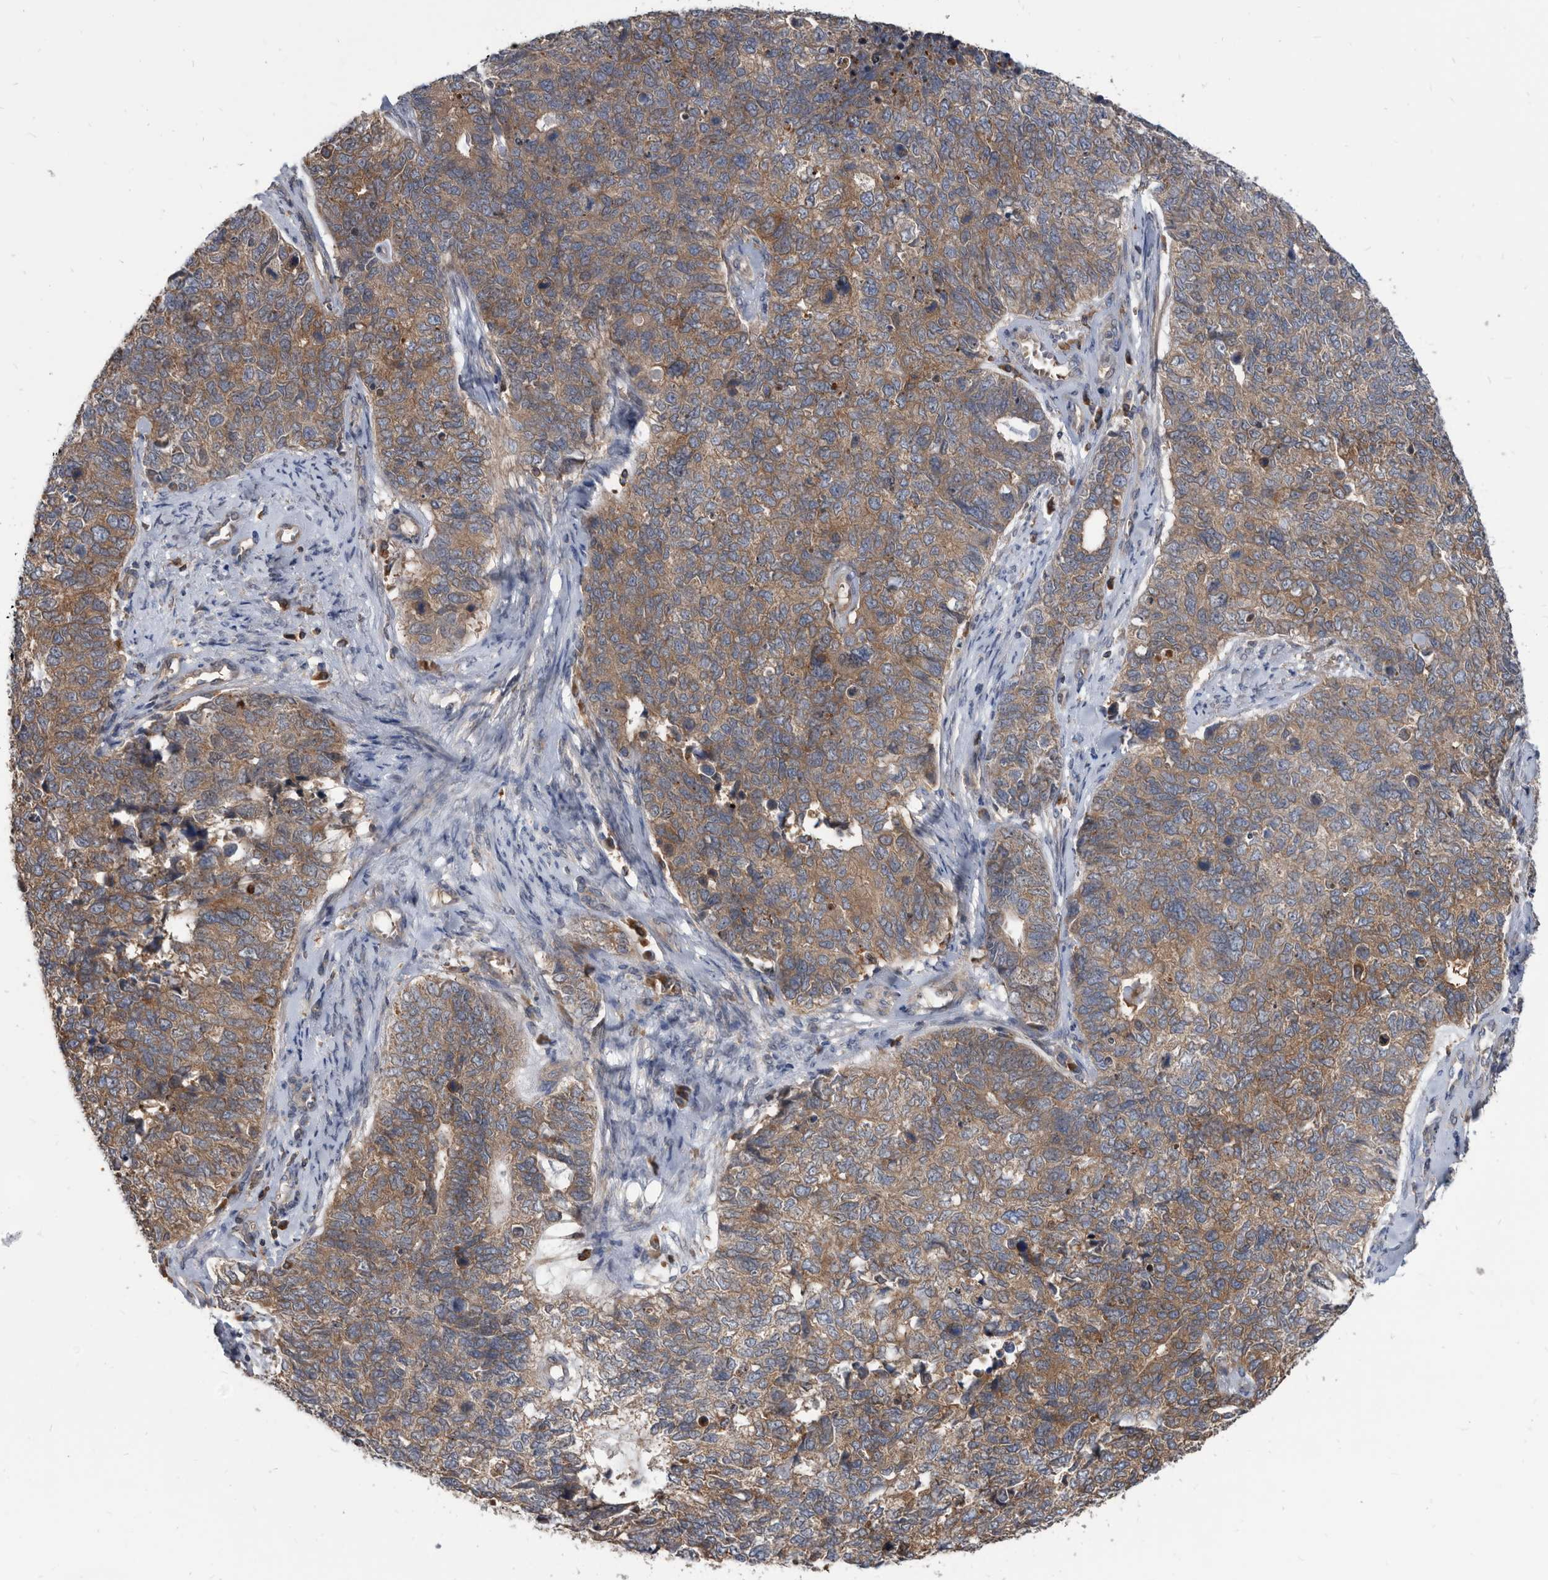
{"staining": {"intensity": "moderate", "quantity": "25%-75%", "location": "cytoplasmic/membranous"}, "tissue": "cervical cancer", "cell_type": "Tumor cells", "image_type": "cancer", "snomed": [{"axis": "morphology", "description": "Squamous cell carcinoma, NOS"}, {"axis": "topography", "description": "Cervix"}], "caption": "A histopathology image of cervical cancer stained for a protein demonstrates moderate cytoplasmic/membranous brown staining in tumor cells.", "gene": "APEH", "patient": {"sex": "female", "age": 63}}